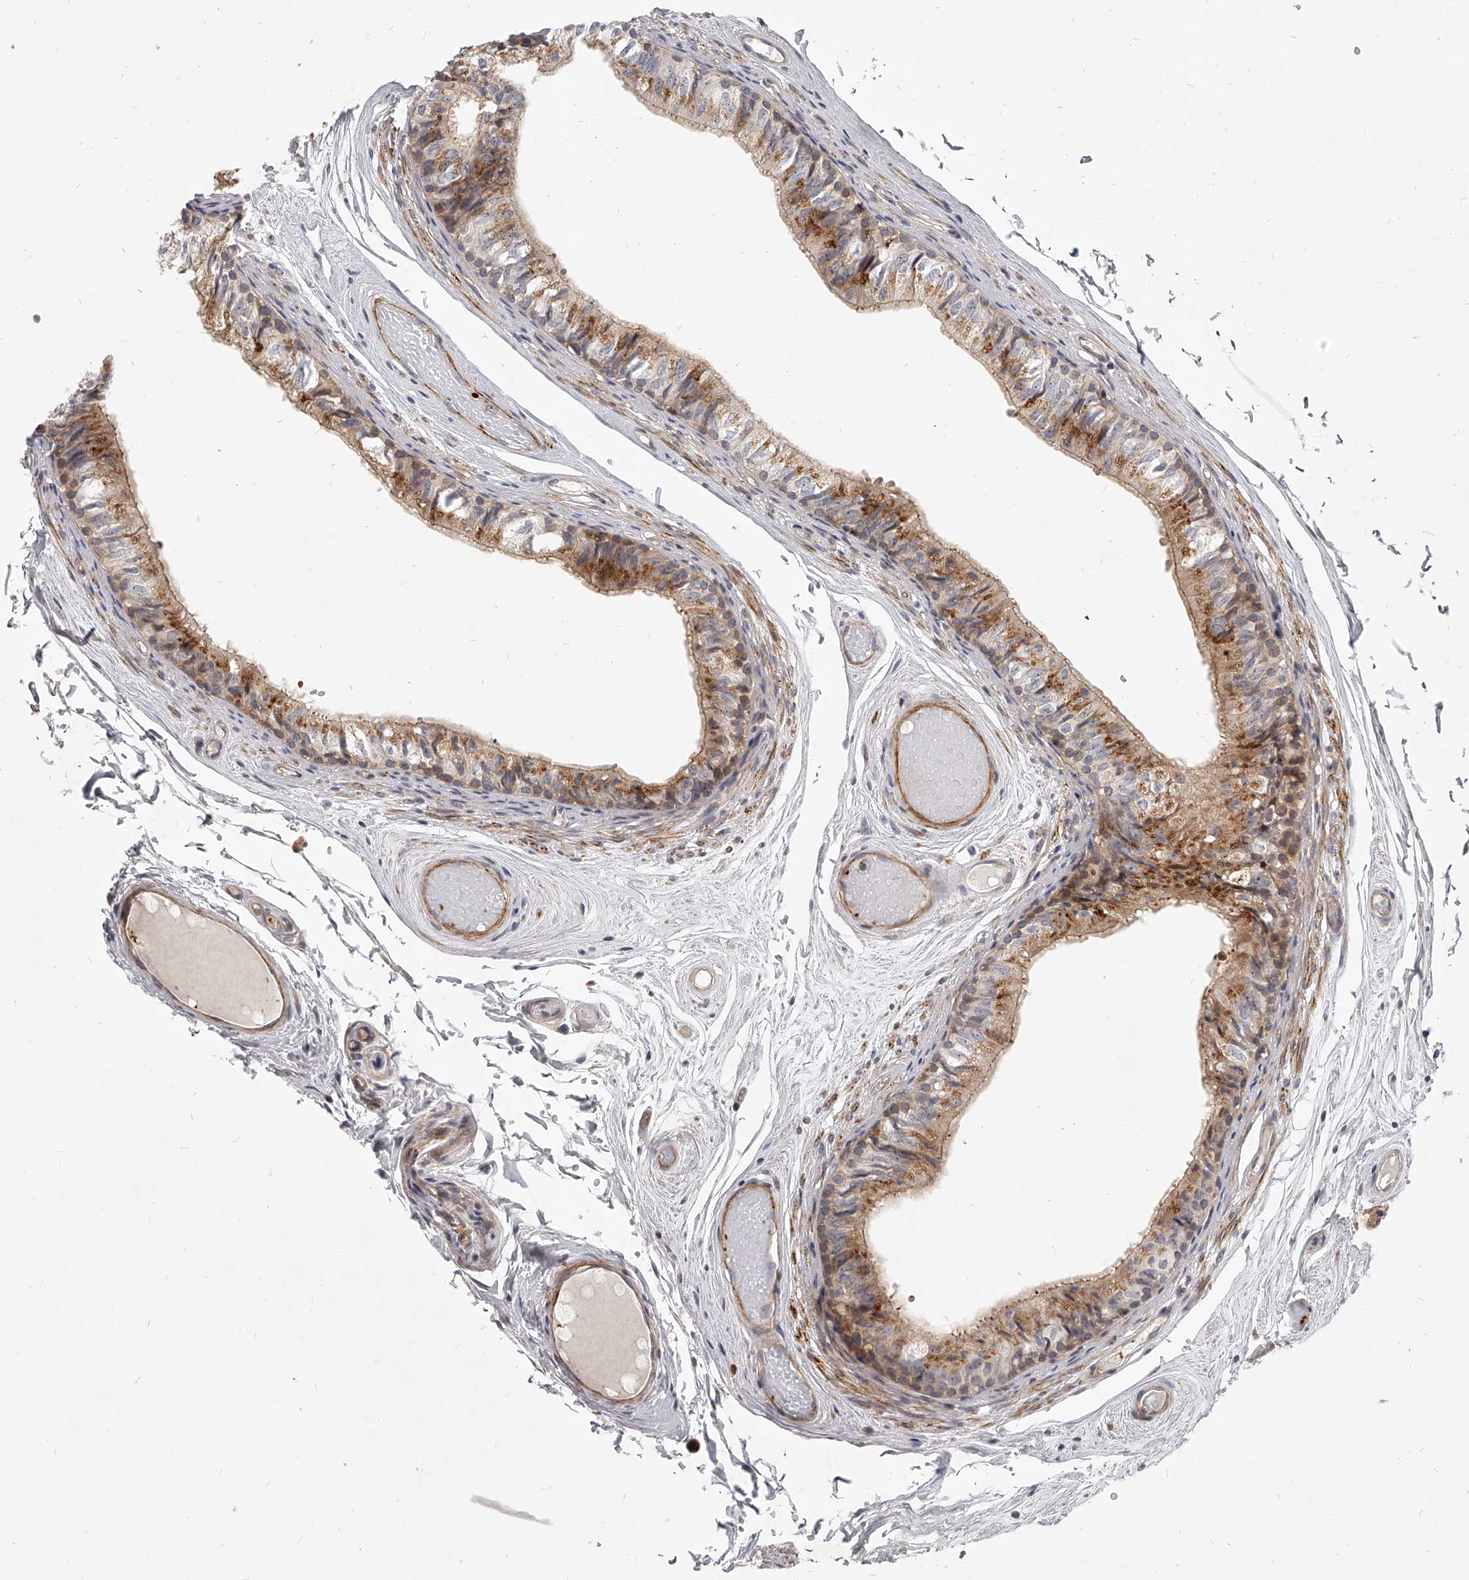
{"staining": {"intensity": "moderate", "quantity": ">75%", "location": "cytoplasmic/membranous"}, "tissue": "epididymis", "cell_type": "Glandular cells", "image_type": "normal", "snomed": [{"axis": "morphology", "description": "Normal tissue, NOS"}, {"axis": "topography", "description": "Epididymis"}], "caption": "High-magnification brightfield microscopy of unremarkable epididymis stained with DAB (brown) and counterstained with hematoxylin (blue). glandular cells exhibit moderate cytoplasmic/membranous expression is present in about>75% of cells.", "gene": "SLC37A1", "patient": {"sex": "male", "age": 79}}